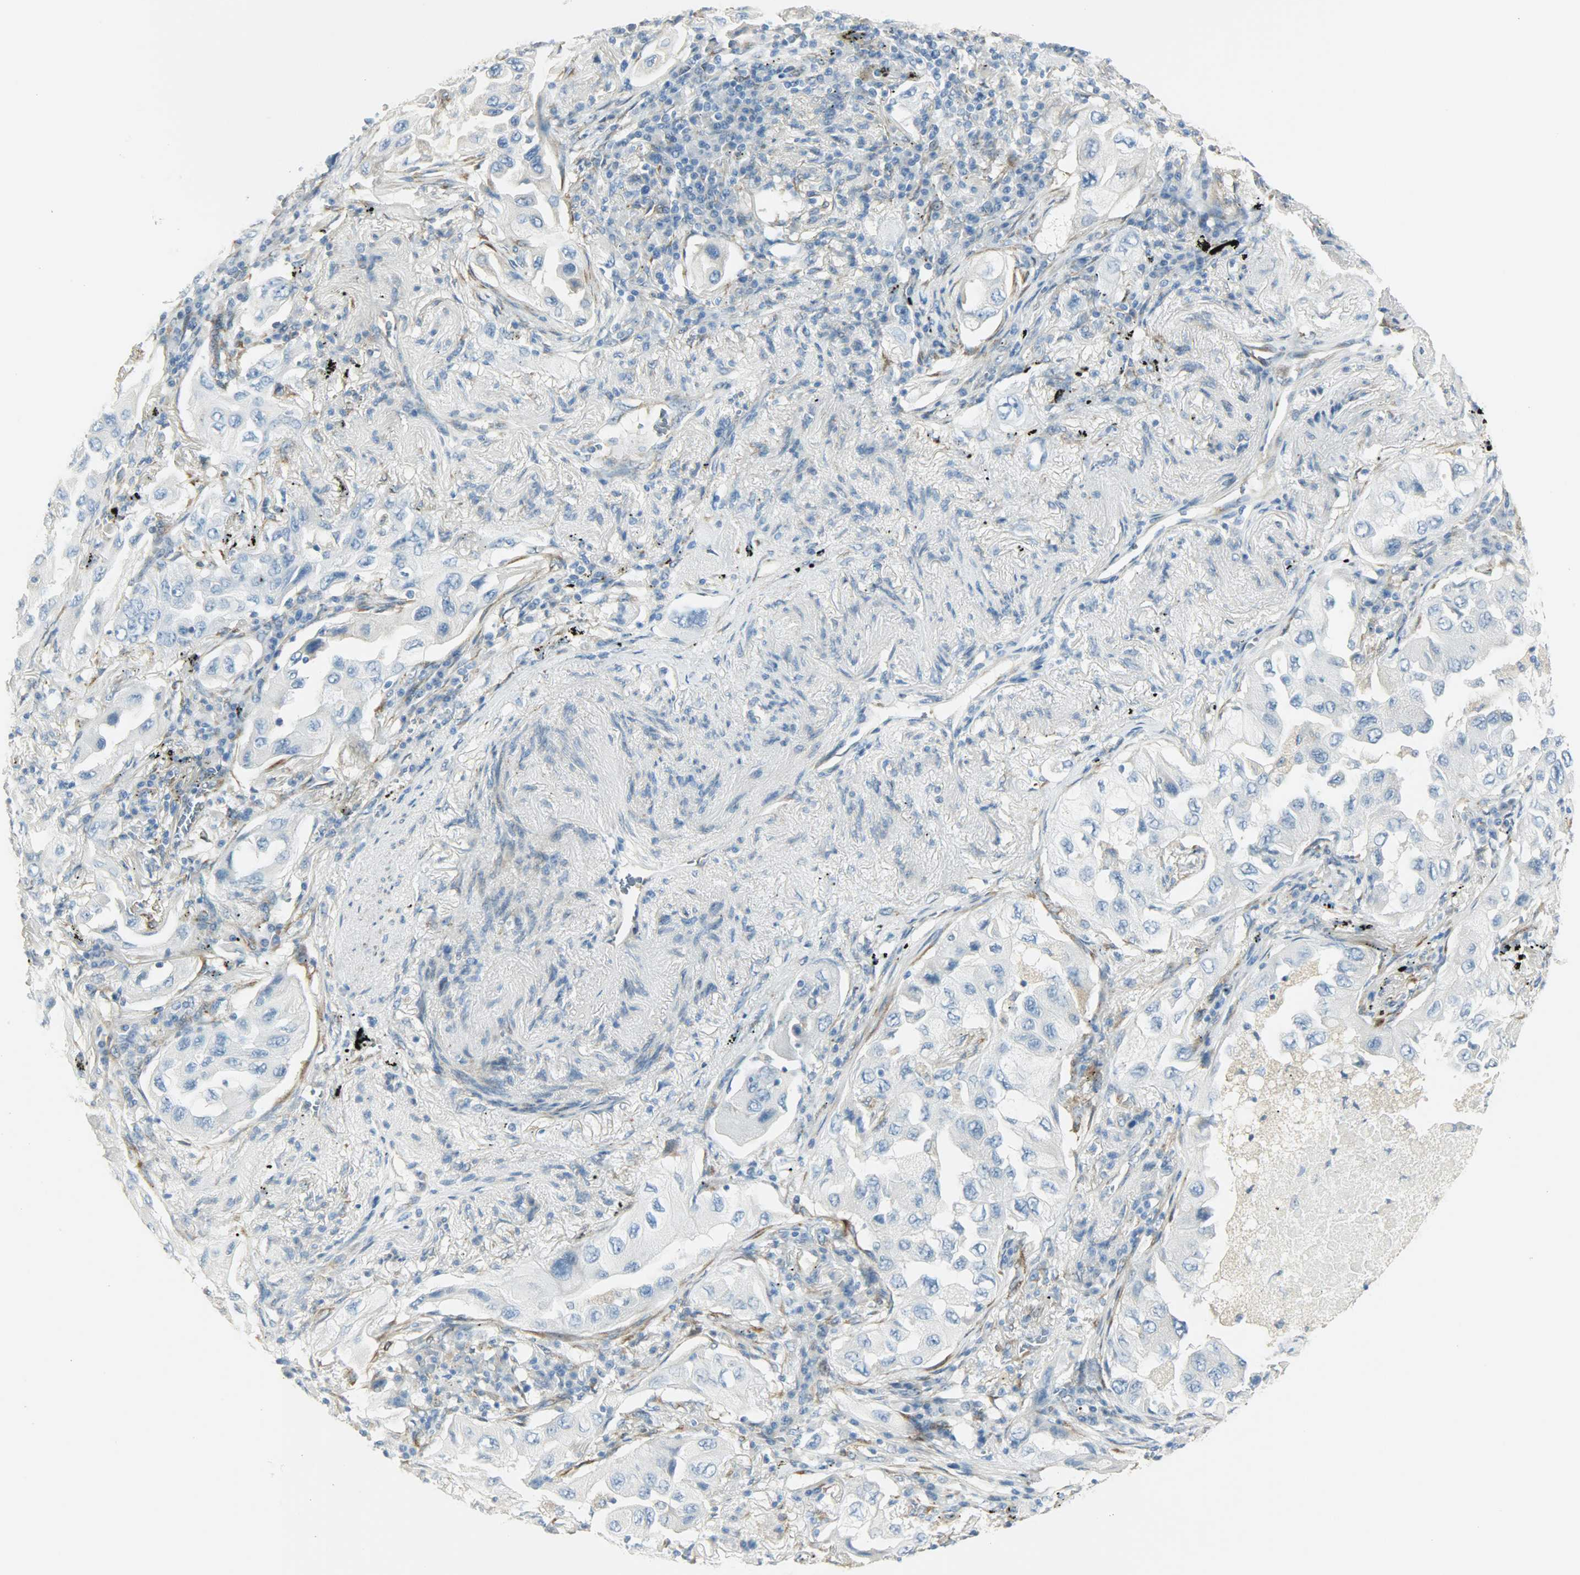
{"staining": {"intensity": "moderate", "quantity": "<25%", "location": "cytoplasmic/membranous"}, "tissue": "lung cancer", "cell_type": "Tumor cells", "image_type": "cancer", "snomed": [{"axis": "morphology", "description": "Adenocarcinoma, NOS"}, {"axis": "topography", "description": "Lung"}], "caption": "Immunohistochemistry (DAB (3,3'-diaminobenzidine)) staining of adenocarcinoma (lung) reveals moderate cytoplasmic/membranous protein expression in approximately <25% of tumor cells. The protein of interest is stained brown, and the nuclei are stained in blue (DAB (3,3'-diaminobenzidine) IHC with brightfield microscopy, high magnification).", "gene": "PKD2", "patient": {"sex": "female", "age": 65}}